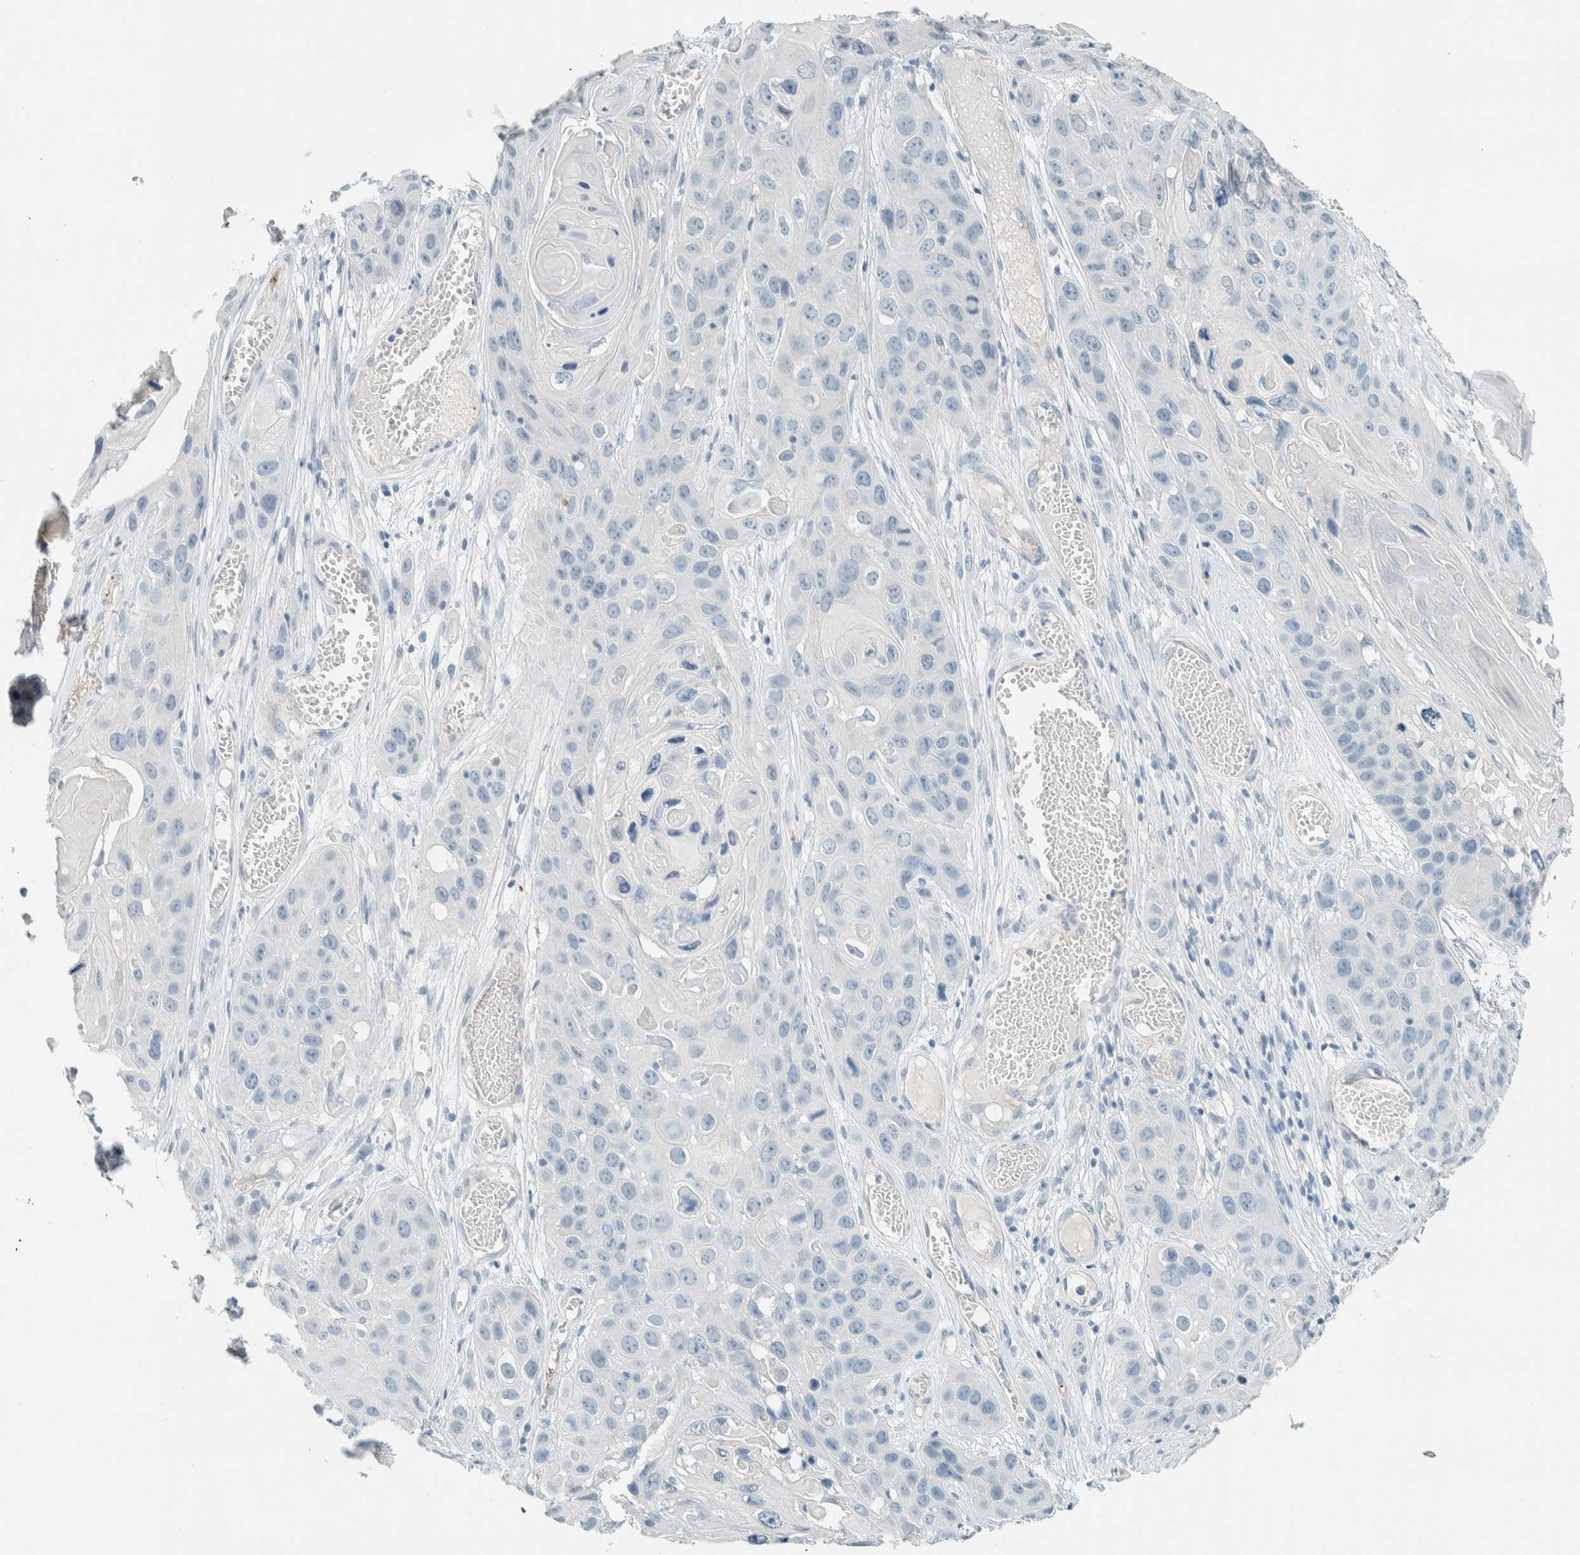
{"staining": {"intensity": "negative", "quantity": "none", "location": "none"}, "tissue": "skin cancer", "cell_type": "Tumor cells", "image_type": "cancer", "snomed": [{"axis": "morphology", "description": "Squamous cell carcinoma, NOS"}, {"axis": "topography", "description": "Skin"}], "caption": "This is an immunohistochemistry (IHC) histopathology image of skin cancer. There is no positivity in tumor cells.", "gene": "SLFN12", "patient": {"sex": "male", "age": 55}}